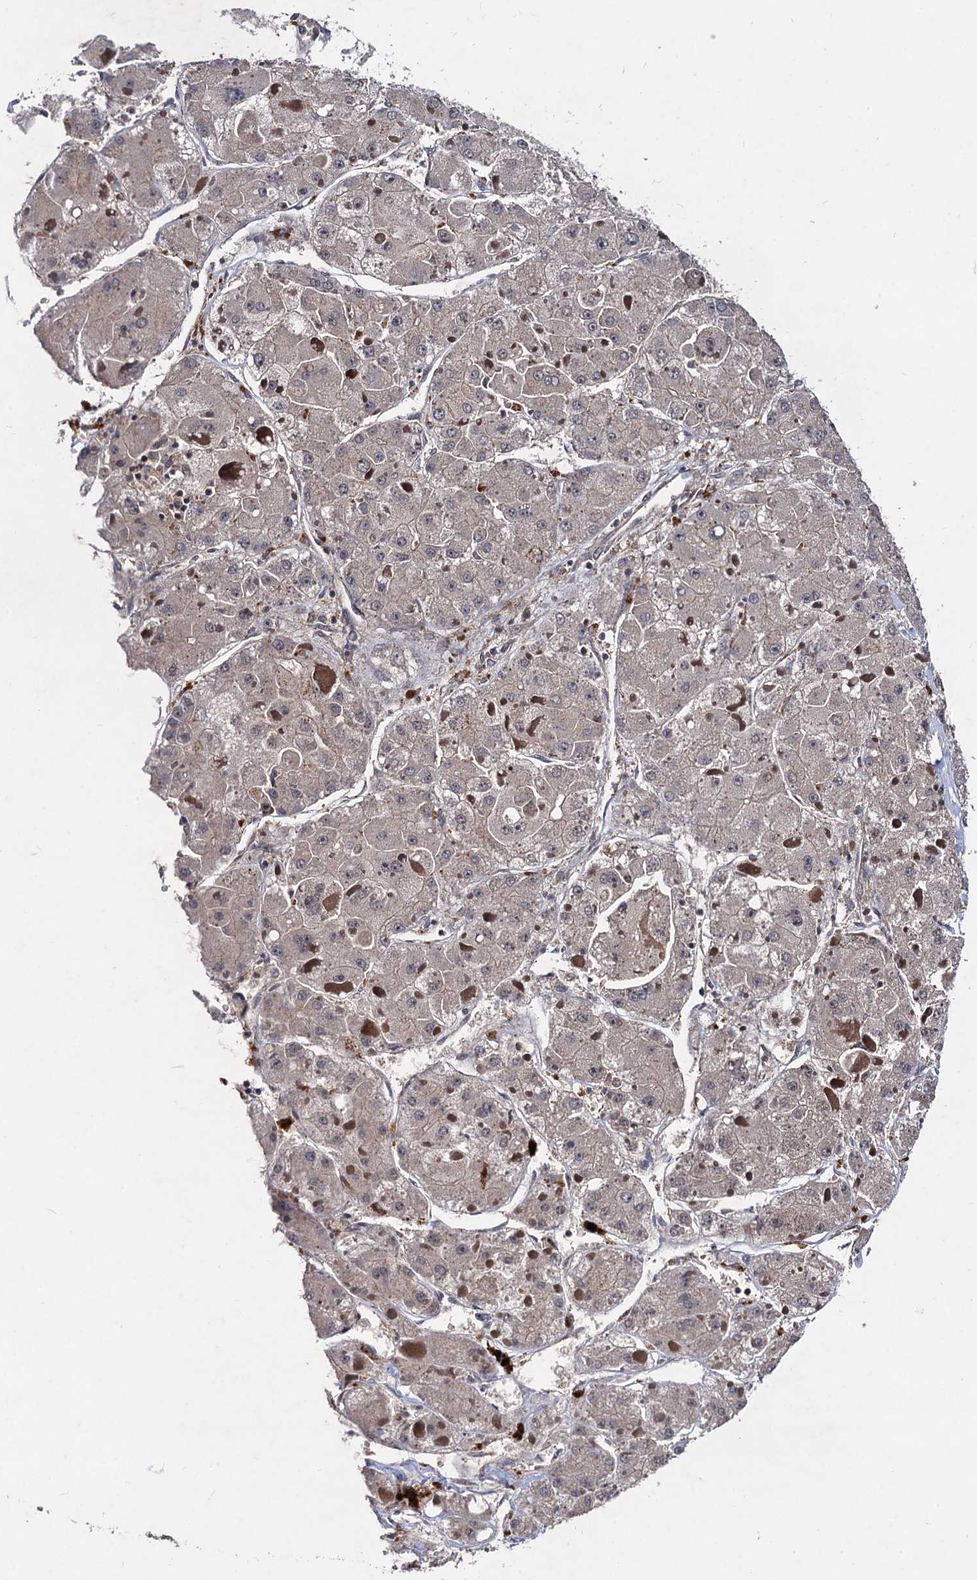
{"staining": {"intensity": "weak", "quantity": "<25%", "location": "cytoplasmic/membranous"}, "tissue": "liver cancer", "cell_type": "Tumor cells", "image_type": "cancer", "snomed": [{"axis": "morphology", "description": "Carcinoma, Hepatocellular, NOS"}, {"axis": "topography", "description": "Liver"}], "caption": "Liver cancer (hepatocellular carcinoma) stained for a protein using IHC demonstrates no staining tumor cells.", "gene": "KXD1", "patient": {"sex": "female", "age": 73}}